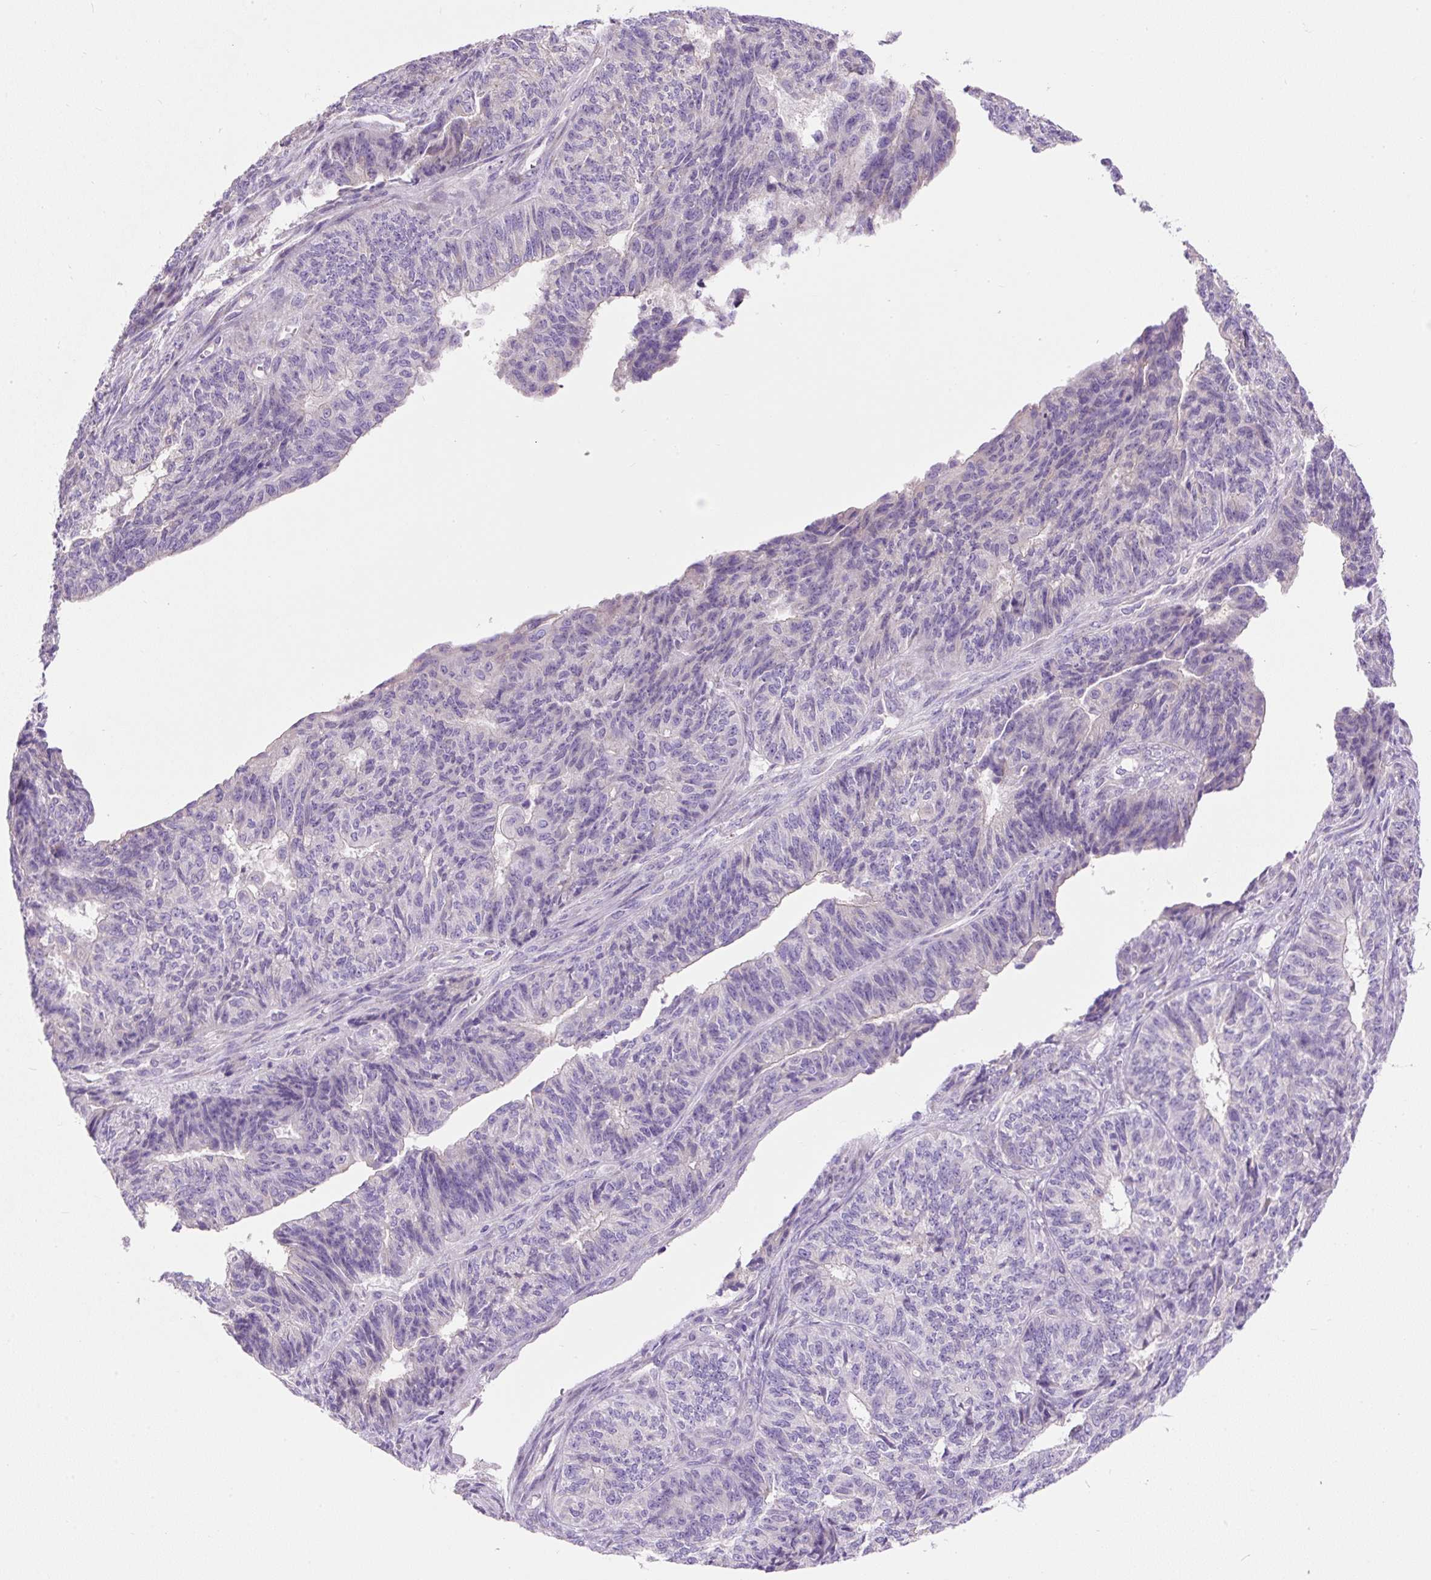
{"staining": {"intensity": "negative", "quantity": "none", "location": "none"}, "tissue": "endometrial cancer", "cell_type": "Tumor cells", "image_type": "cancer", "snomed": [{"axis": "morphology", "description": "Adenocarcinoma, NOS"}, {"axis": "topography", "description": "Endometrium"}], "caption": "Immunohistochemistry (IHC) of endometrial cancer (adenocarcinoma) demonstrates no positivity in tumor cells. The staining is performed using DAB brown chromogen with nuclei counter-stained in using hematoxylin.", "gene": "SUSD5", "patient": {"sex": "female", "age": 32}}